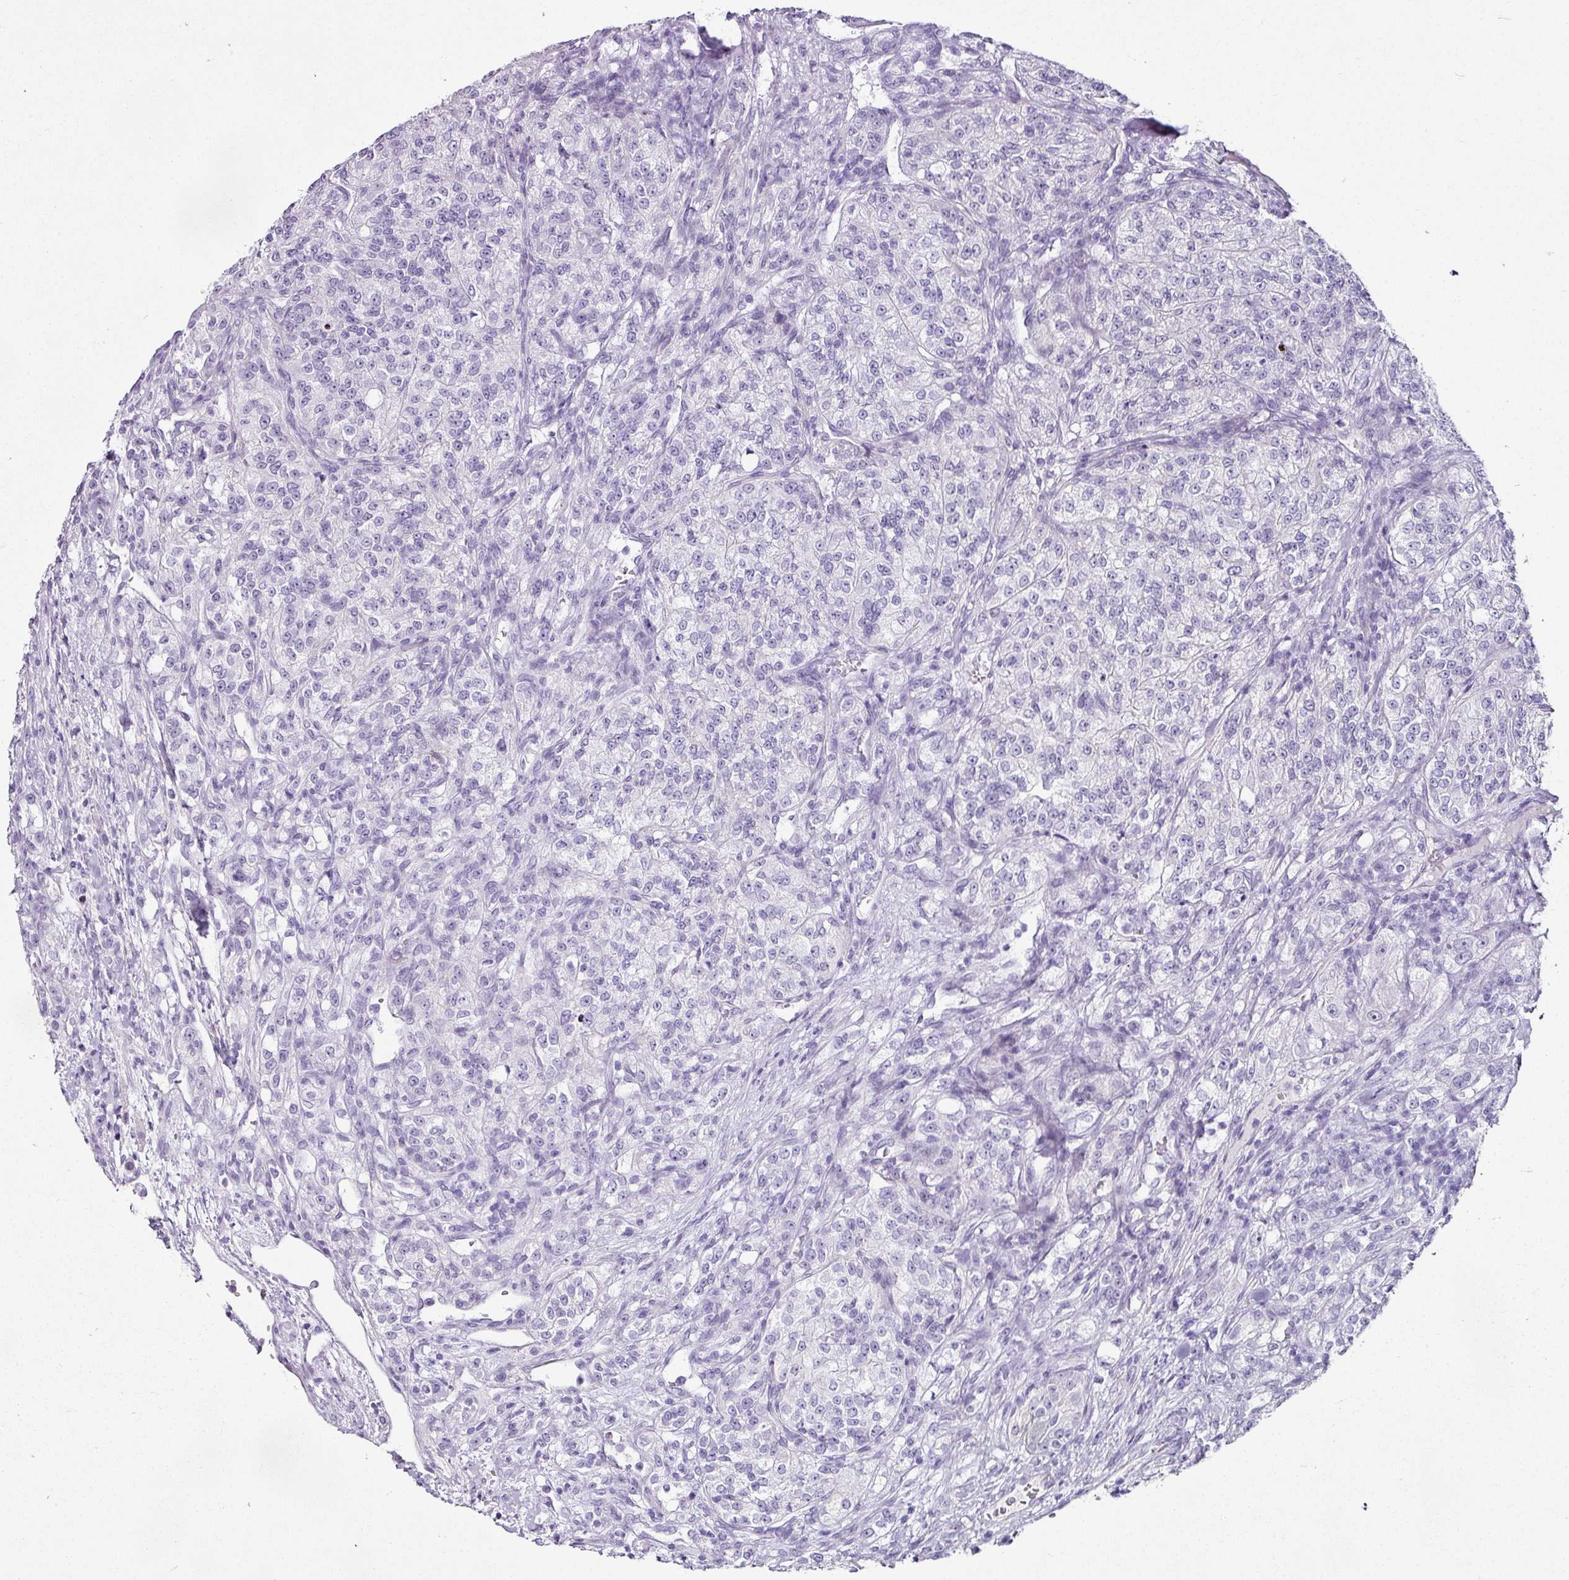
{"staining": {"intensity": "negative", "quantity": "none", "location": "none"}, "tissue": "renal cancer", "cell_type": "Tumor cells", "image_type": "cancer", "snomed": [{"axis": "morphology", "description": "Adenocarcinoma, NOS"}, {"axis": "topography", "description": "Kidney"}], "caption": "High power microscopy histopathology image of an immunohistochemistry image of renal cancer, revealing no significant positivity in tumor cells.", "gene": "TRA2A", "patient": {"sex": "female", "age": 63}}